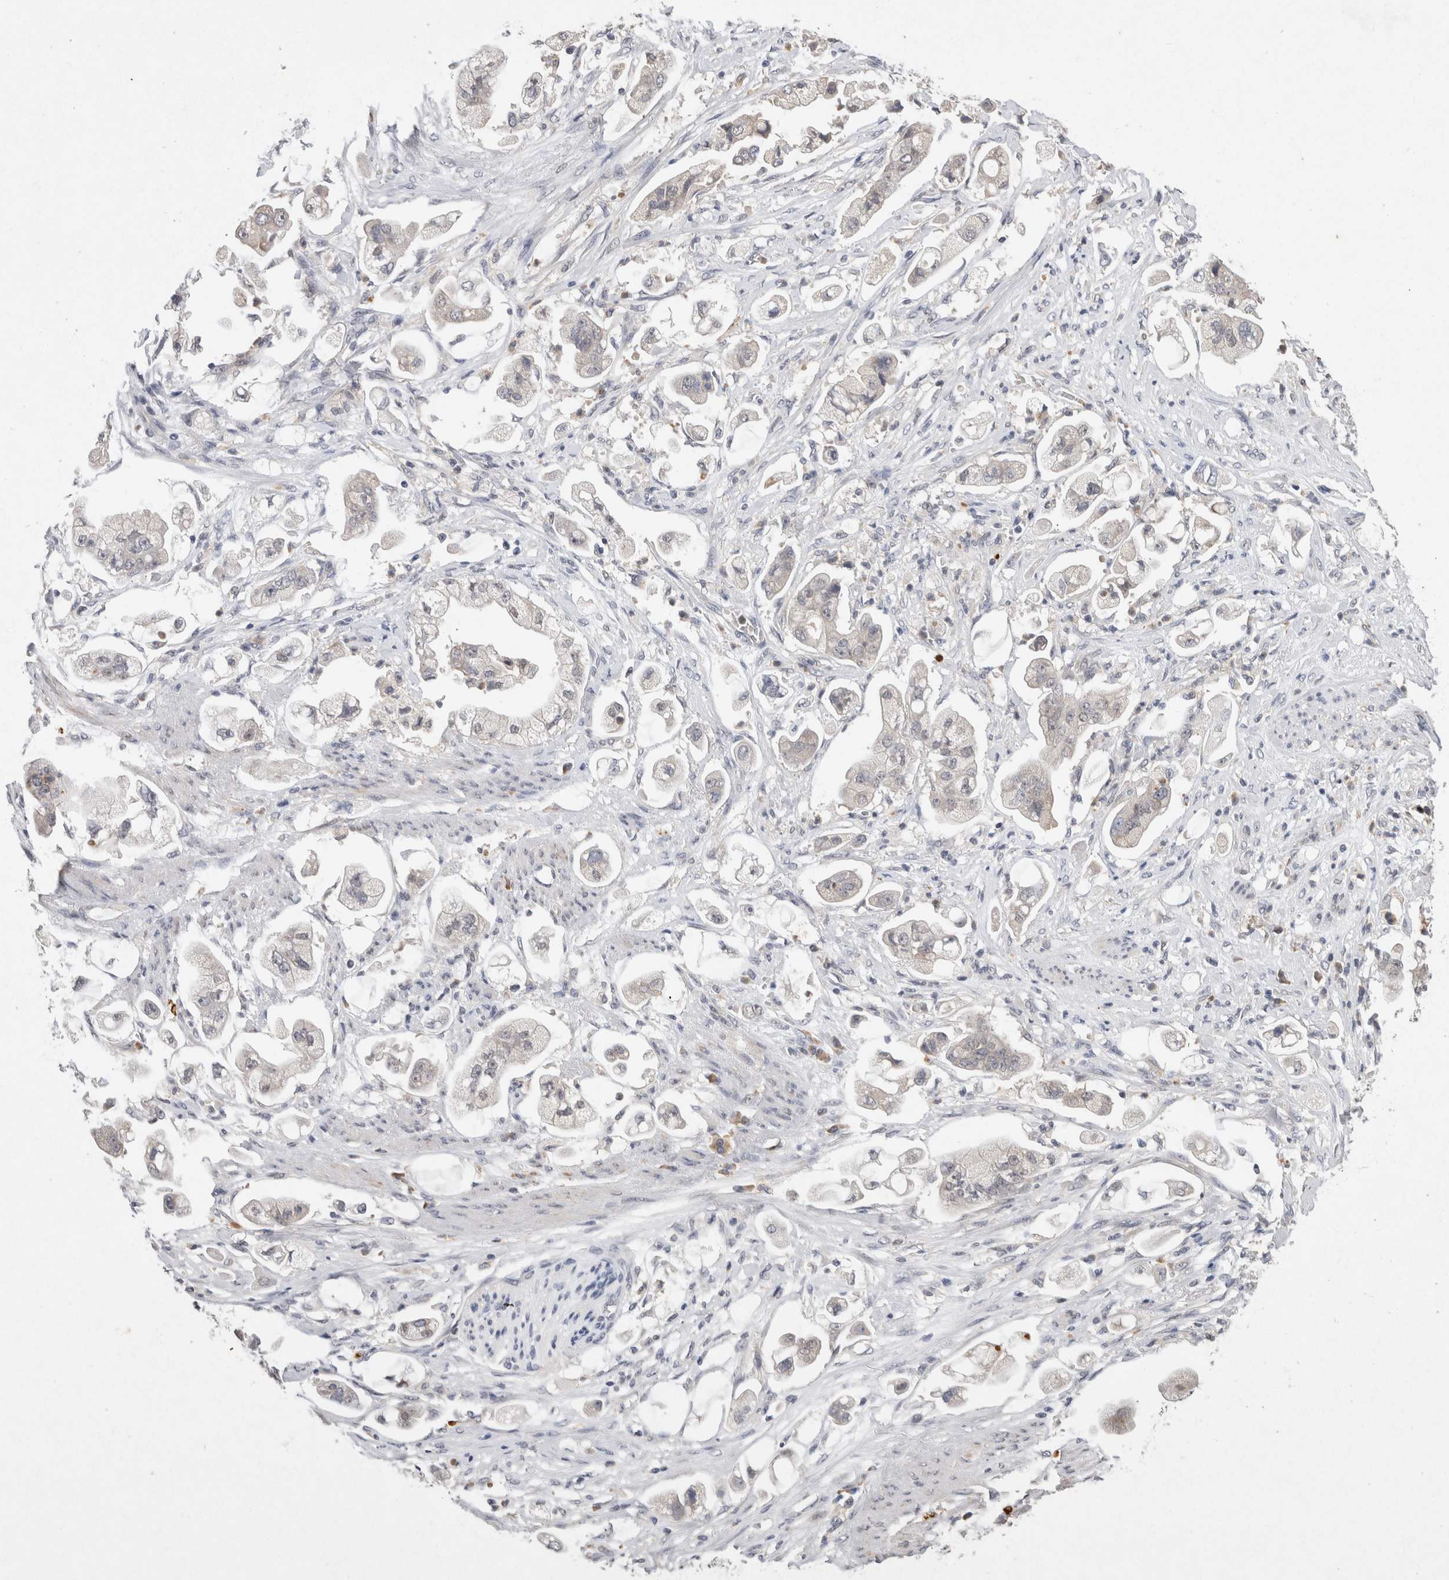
{"staining": {"intensity": "negative", "quantity": "none", "location": "none"}, "tissue": "stomach cancer", "cell_type": "Tumor cells", "image_type": "cancer", "snomed": [{"axis": "morphology", "description": "Adenocarcinoma, NOS"}, {"axis": "topography", "description": "Stomach"}], "caption": "Protein analysis of stomach adenocarcinoma reveals no significant positivity in tumor cells.", "gene": "VSIG4", "patient": {"sex": "male", "age": 62}}